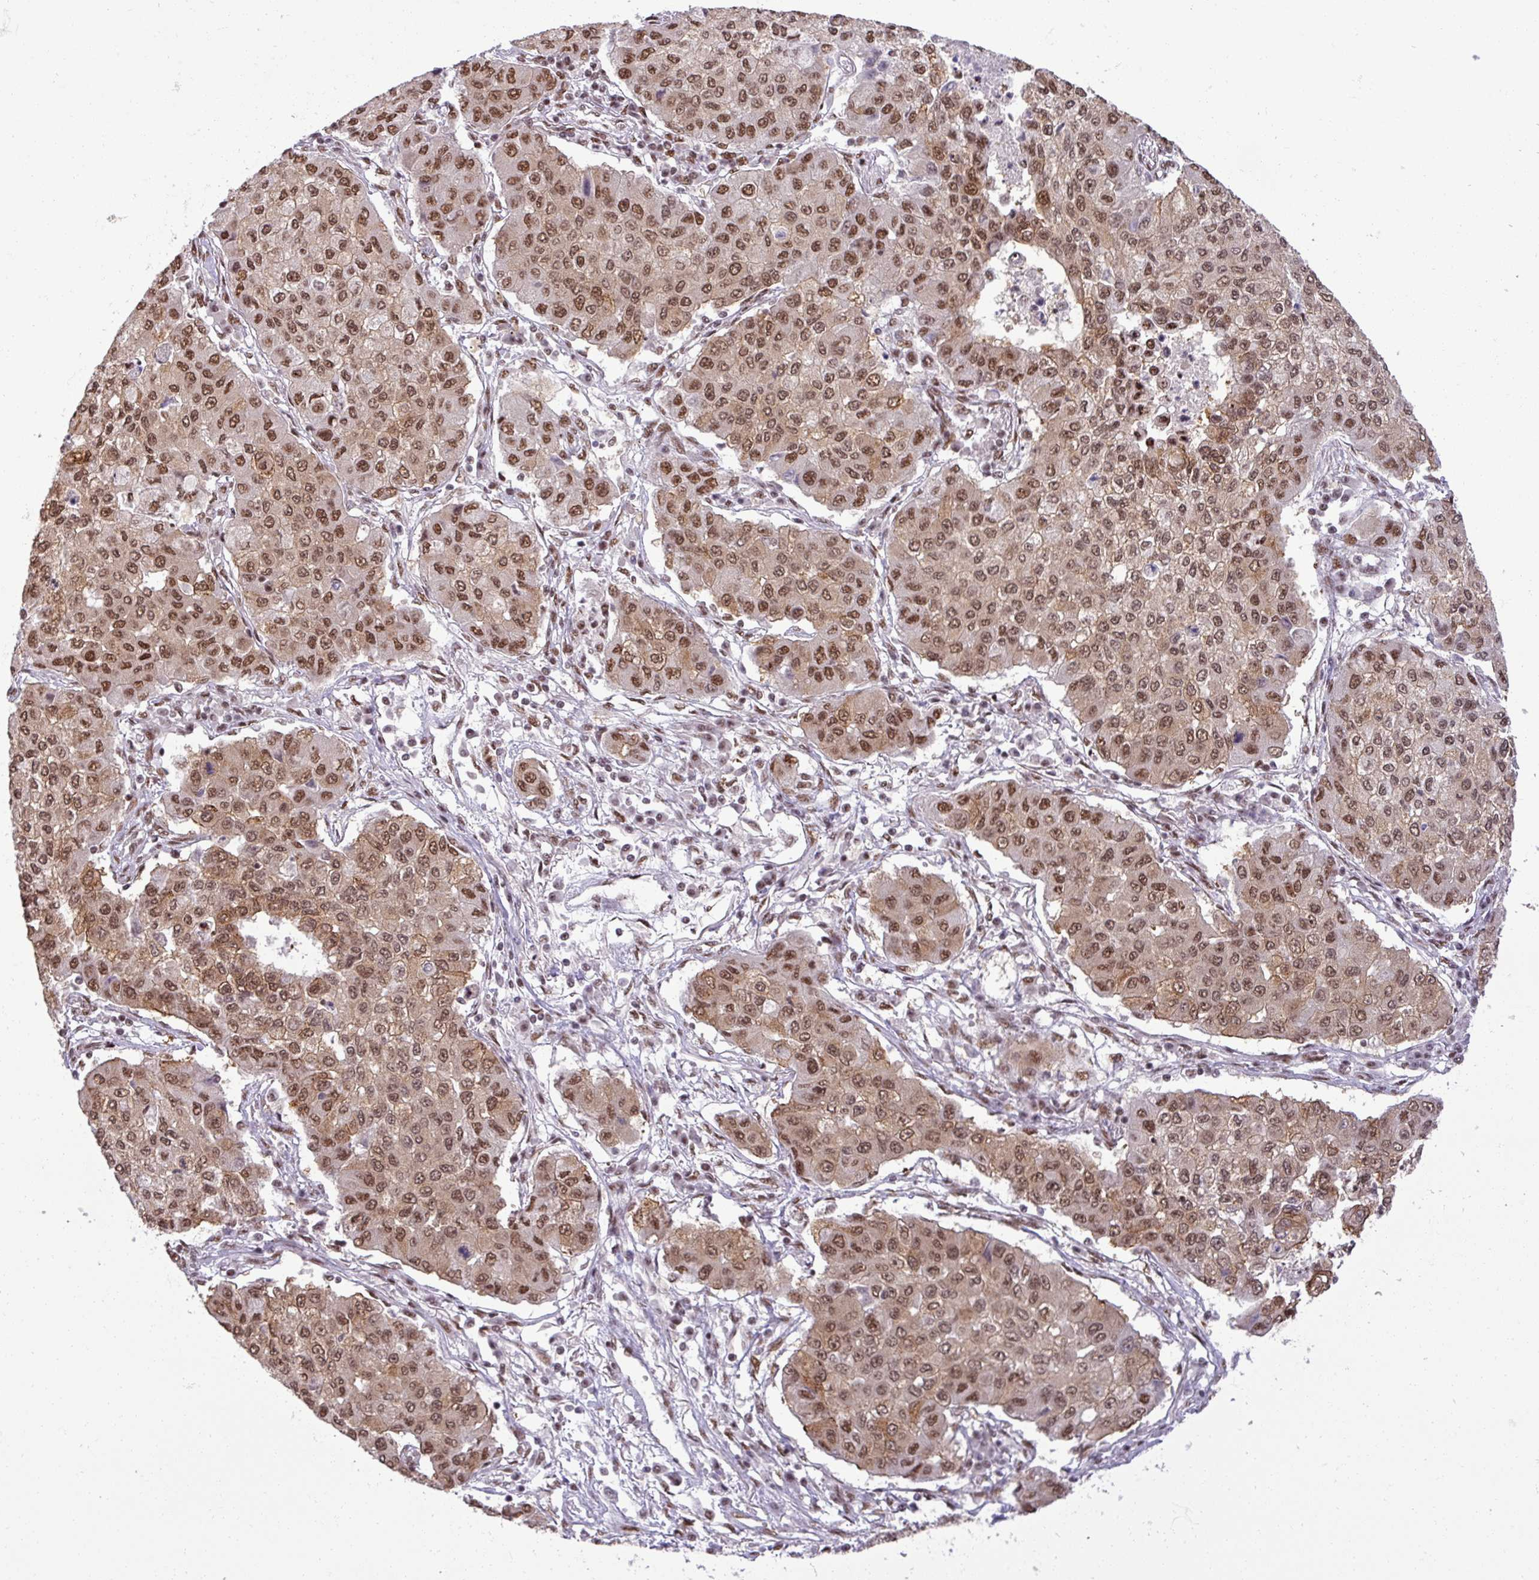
{"staining": {"intensity": "moderate", "quantity": ">75%", "location": "cytoplasmic/membranous,nuclear"}, "tissue": "lung cancer", "cell_type": "Tumor cells", "image_type": "cancer", "snomed": [{"axis": "morphology", "description": "Squamous cell carcinoma, NOS"}, {"axis": "topography", "description": "Lung"}], "caption": "Lung cancer was stained to show a protein in brown. There is medium levels of moderate cytoplasmic/membranous and nuclear expression in about >75% of tumor cells.", "gene": "PTPN20", "patient": {"sex": "male", "age": 74}}